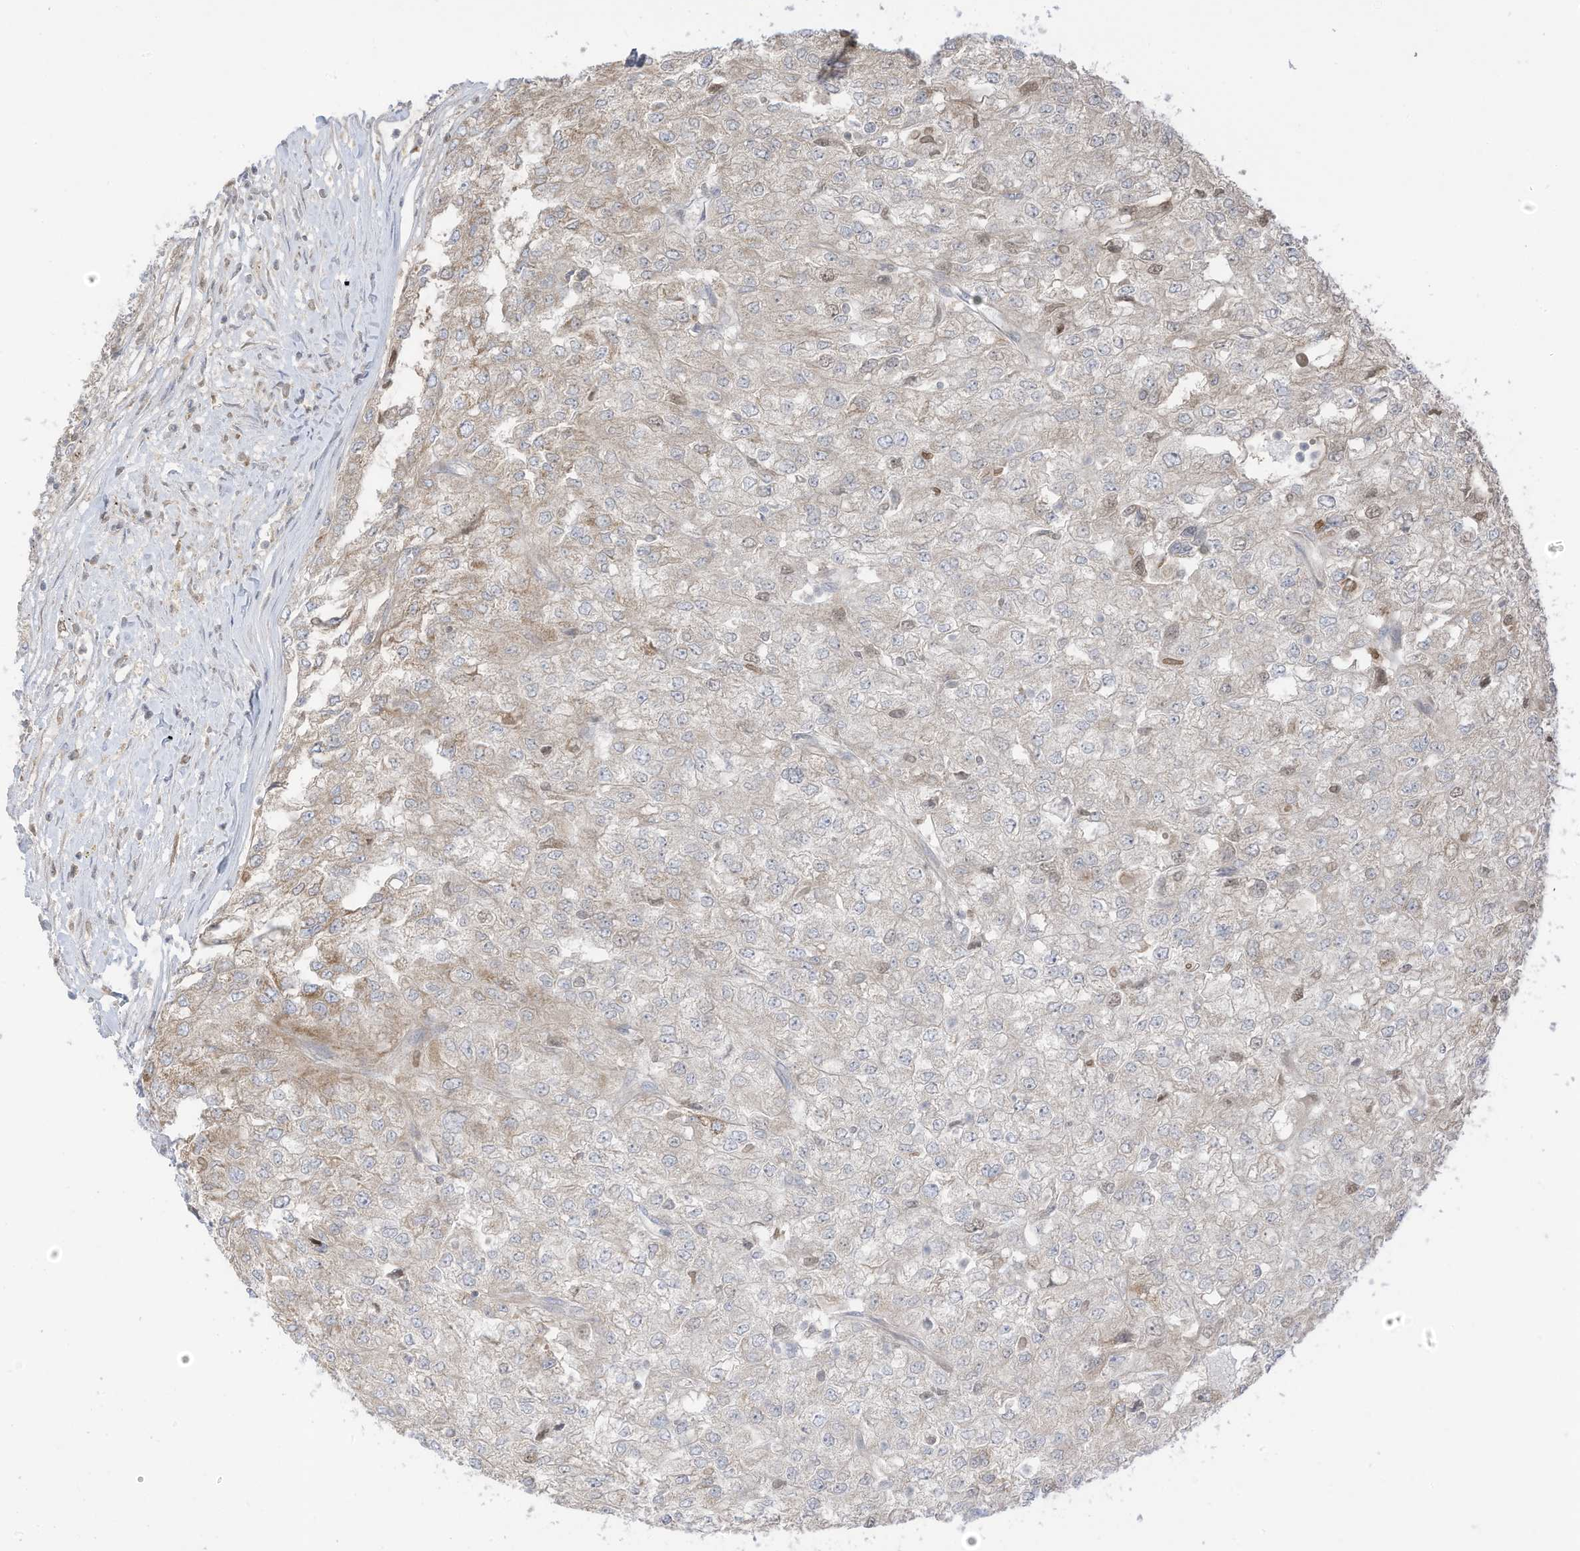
{"staining": {"intensity": "weak", "quantity": "25%-75%", "location": "cytoplasmic/membranous,nuclear"}, "tissue": "renal cancer", "cell_type": "Tumor cells", "image_type": "cancer", "snomed": [{"axis": "morphology", "description": "Adenocarcinoma, NOS"}, {"axis": "topography", "description": "Kidney"}], "caption": "Renal cancer (adenocarcinoma) was stained to show a protein in brown. There is low levels of weak cytoplasmic/membranous and nuclear expression in about 25%-75% of tumor cells.", "gene": "CGAS", "patient": {"sex": "female", "age": 54}}